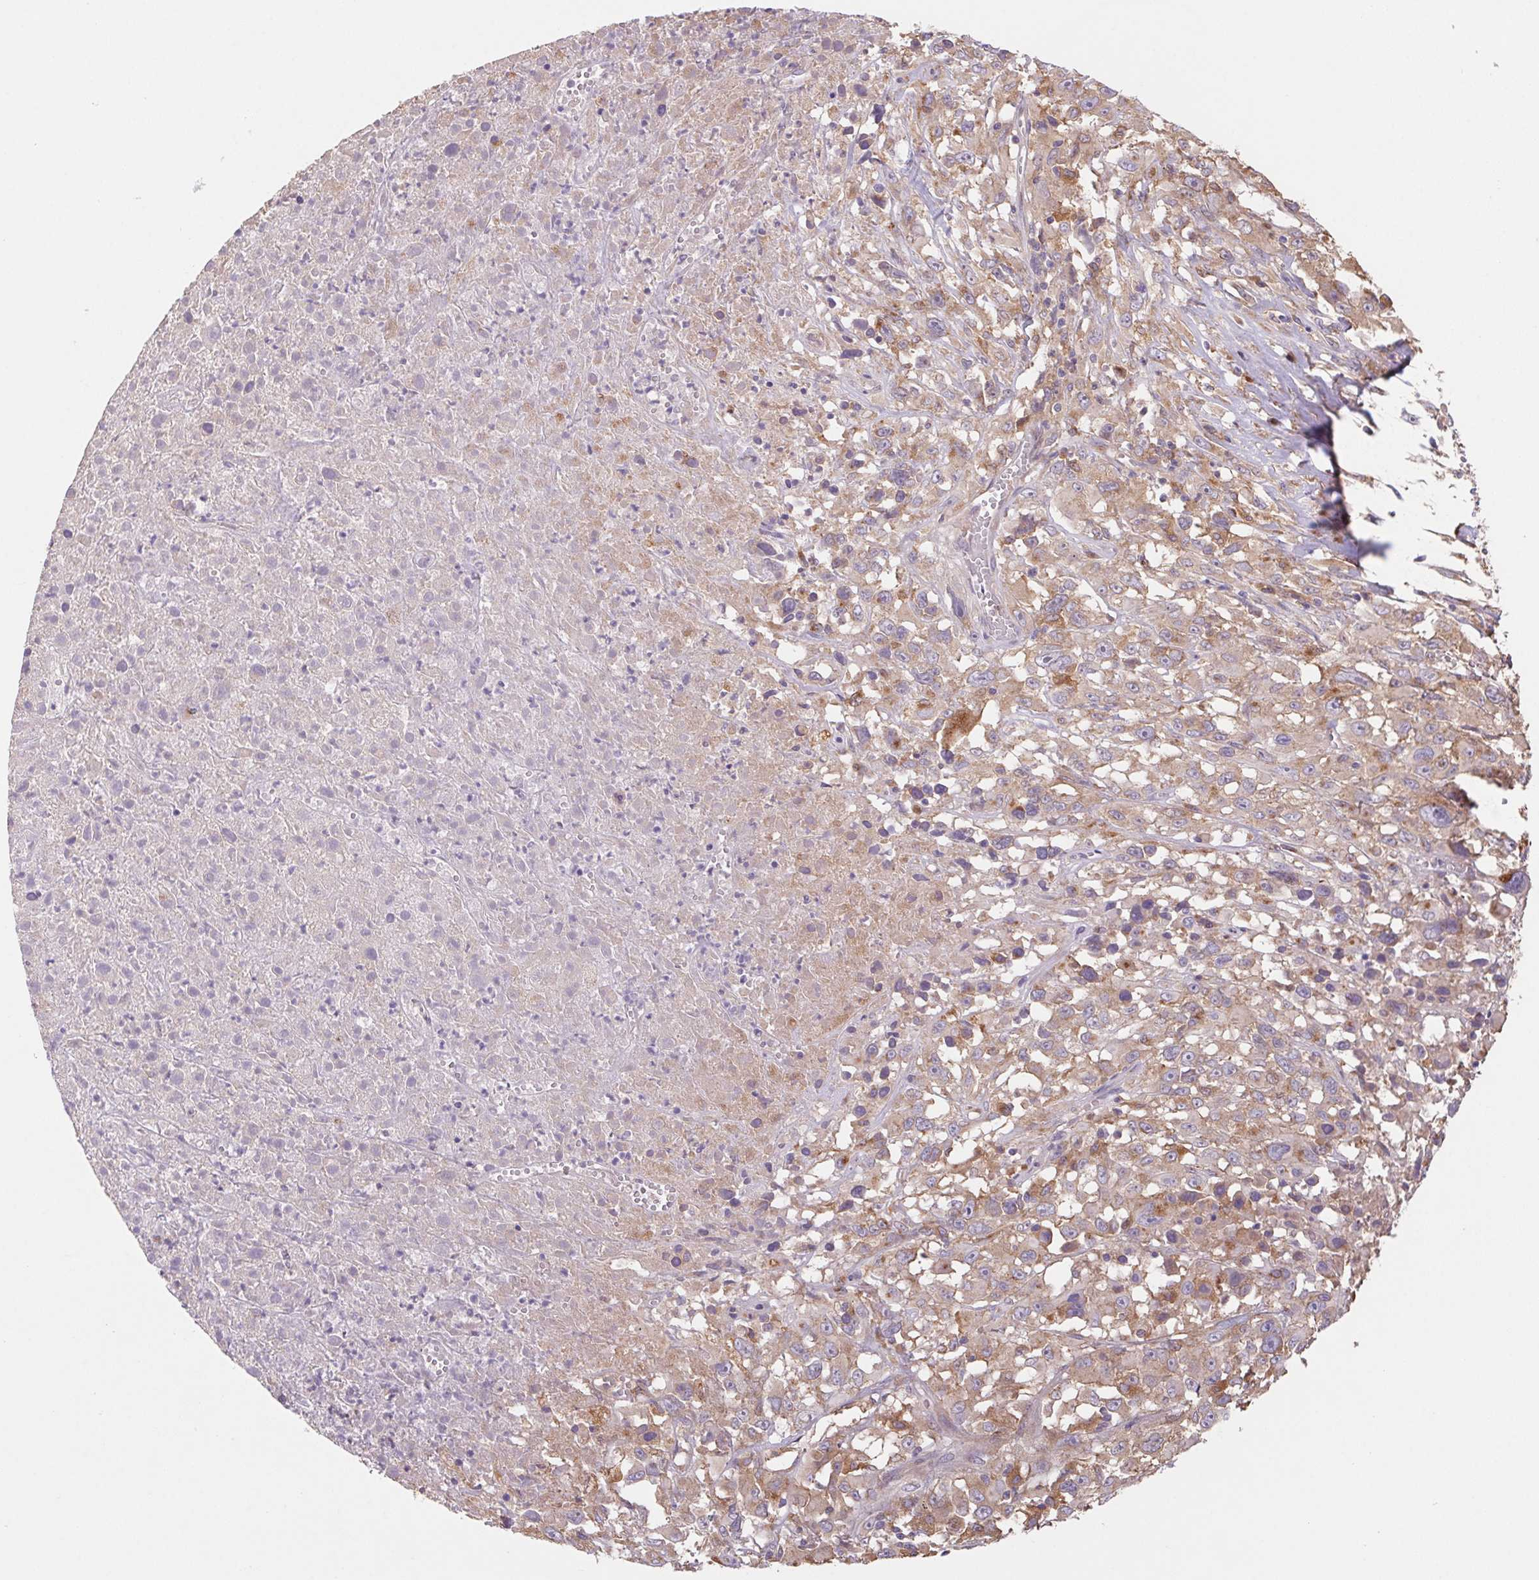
{"staining": {"intensity": "weak", "quantity": ">75%", "location": "cytoplasmic/membranous"}, "tissue": "melanoma", "cell_type": "Tumor cells", "image_type": "cancer", "snomed": [{"axis": "morphology", "description": "Malignant melanoma, Metastatic site"}, {"axis": "topography", "description": "Soft tissue"}], "caption": "Immunohistochemistry (IHC) of malignant melanoma (metastatic site) demonstrates low levels of weak cytoplasmic/membranous staining in about >75% of tumor cells. The staining was performed using DAB, with brown indicating positive protein expression. Nuclei are stained blue with hematoxylin.", "gene": "RAB1A", "patient": {"sex": "male", "age": 50}}